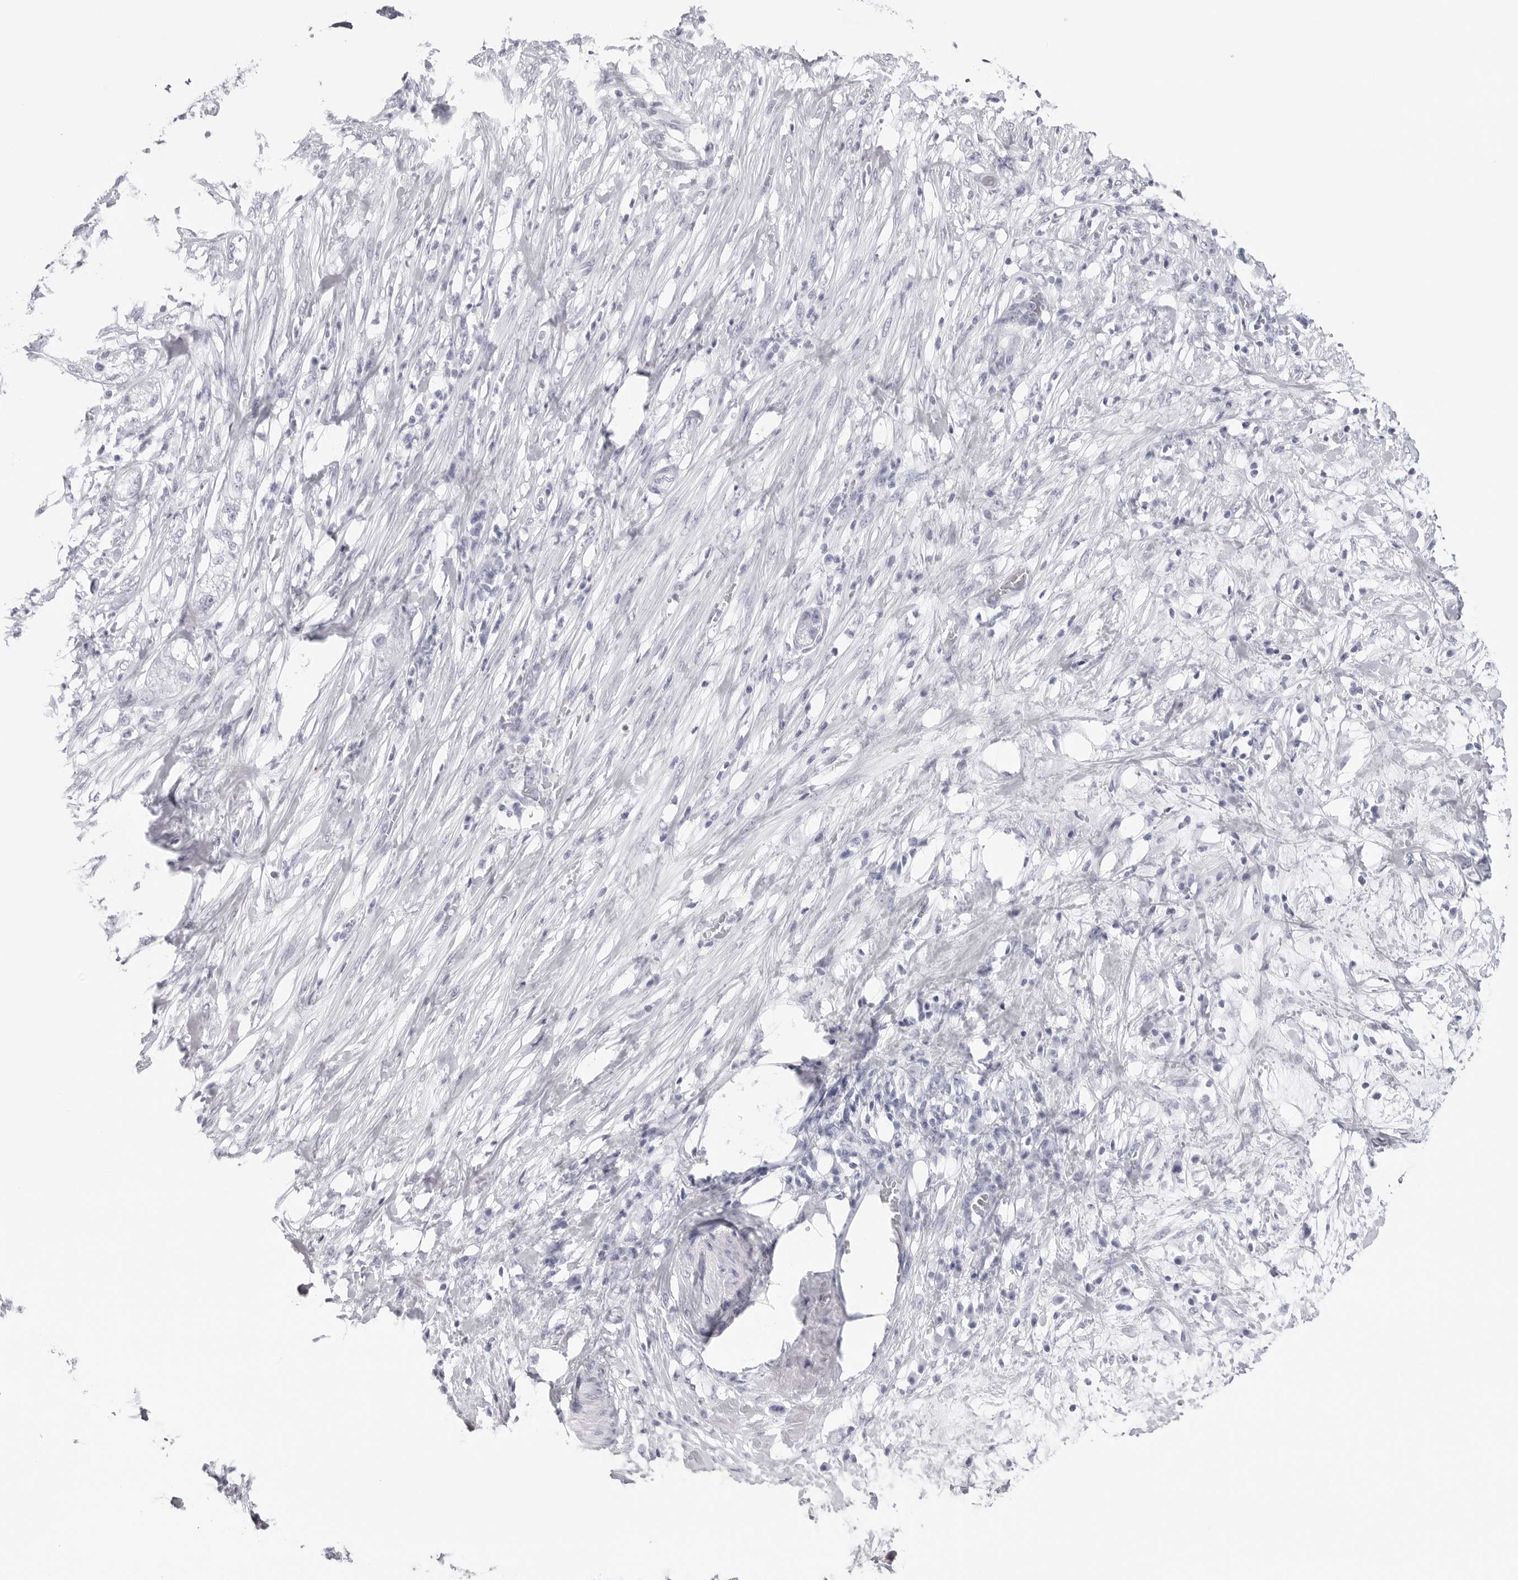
{"staining": {"intensity": "negative", "quantity": "none", "location": "none"}, "tissue": "pancreatic cancer", "cell_type": "Tumor cells", "image_type": "cancer", "snomed": [{"axis": "morphology", "description": "Adenocarcinoma, NOS"}, {"axis": "topography", "description": "Pancreas"}], "caption": "Tumor cells show no significant expression in pancreatic cancer.", "gene": "CST2", "patient": {"sex": "female", "age": 78}}